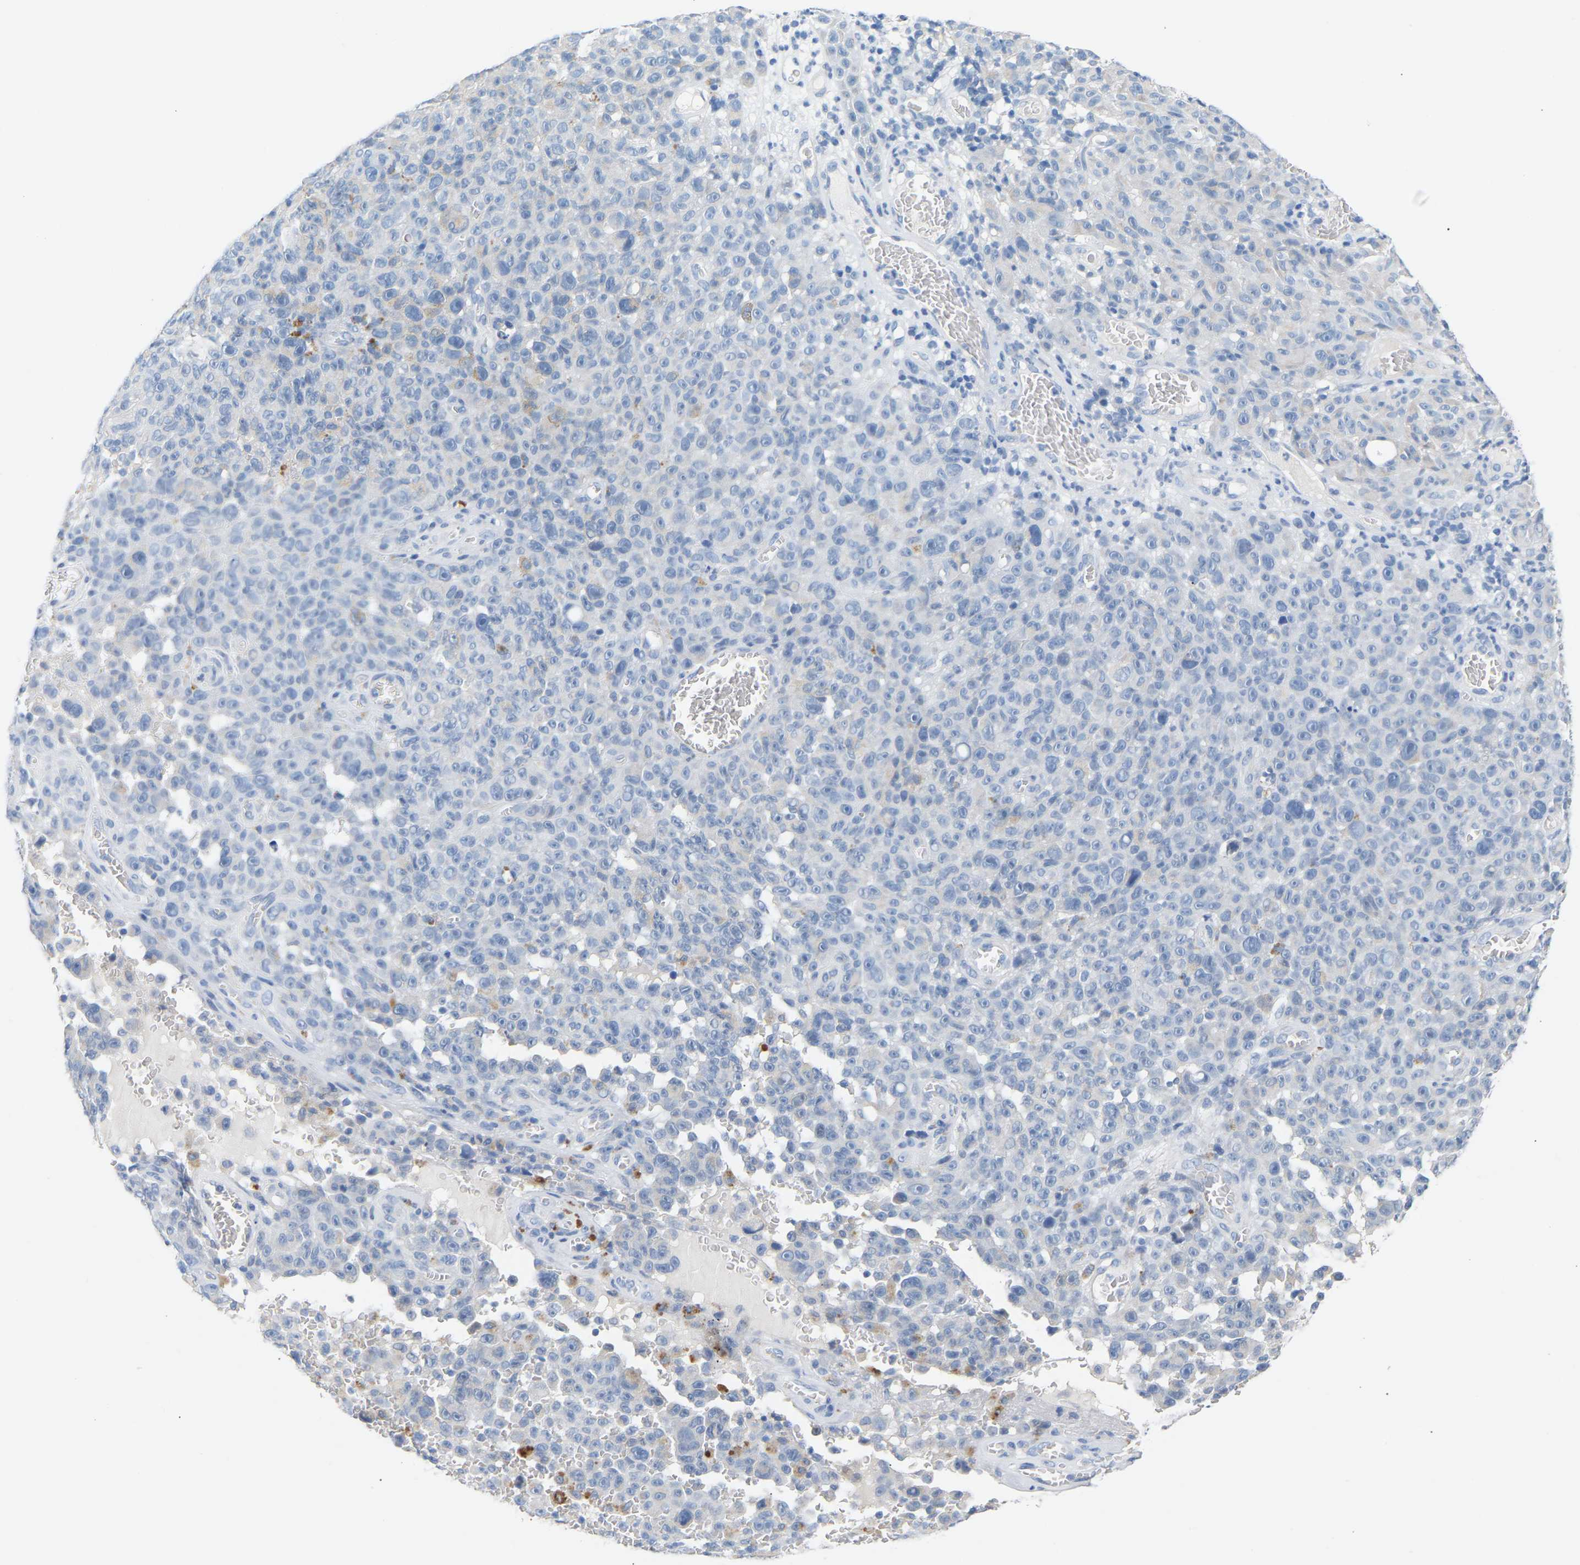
{"staining": {"intensity": "negative", "quantity": "none", "location": "none"}, "tissue": "melanoma", "cell_type": "Tumor cells", "image_type": "cancer", "snomed": [{"axis": "morphology", "description": "Malignant melanoma, NOS"}, {"axis": "topography", "description": "Skin"}], "caption": "A micrograph of melanoma stained for a protein shows no brown staining in tumor cells. The staining was performed using DAB (3,3'-diaminobenzidine) to visualize the protein expression in brown, while the nuclei were stained in blue with hematoxylin (Magnification: 20x).", "gene": "PEX1", "patient": {"sex": "female", "age": 82}}